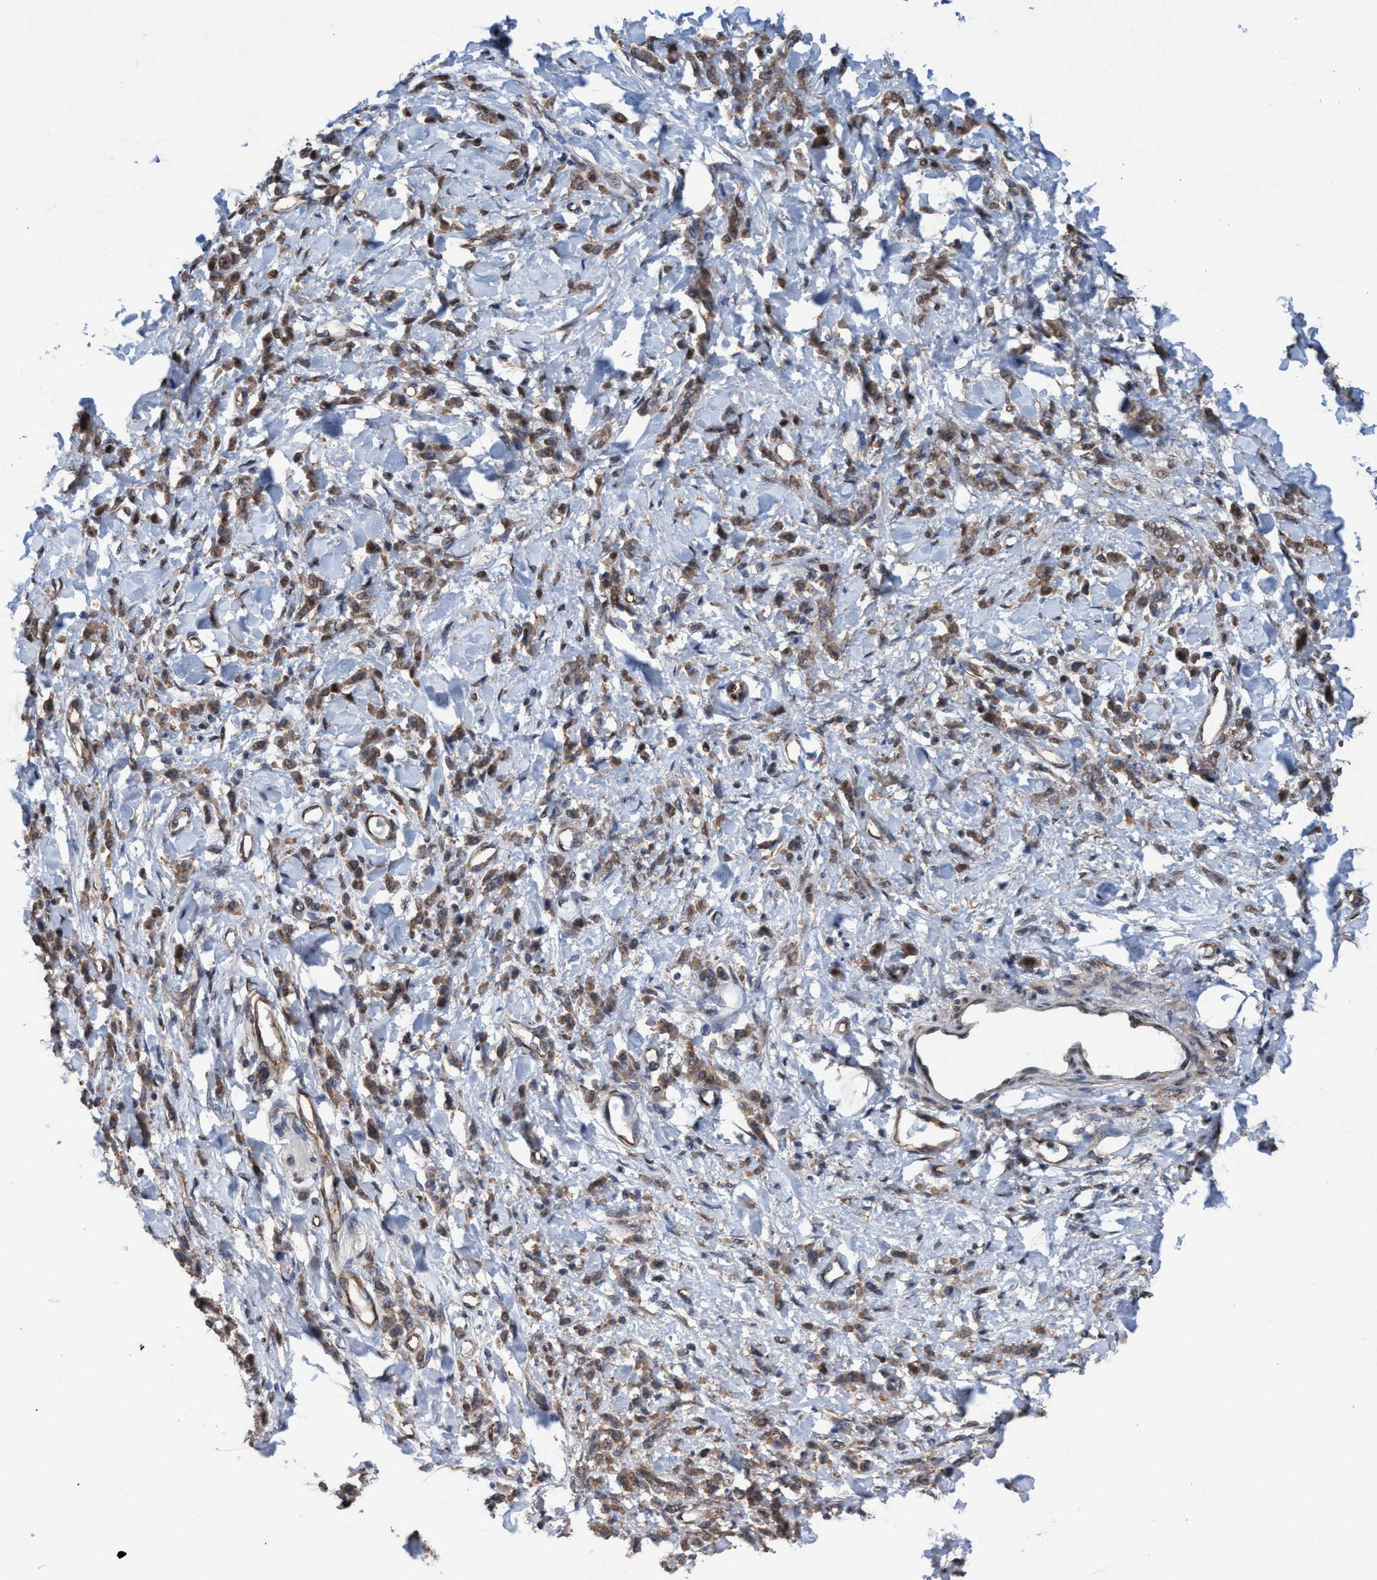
{"staining": {"intensity": "moderate", "quantity": ">75%", "location": "cytoplasmic/membranous"}, "tissue": "stomach cancer", "cell_type": "Tumor cells", "image_type": "cancer", "snomed": [{"axis": "morphology", "description": "Normal tissue, NOS"}, {"axis": "morphology", "description": "Adenocarcinoma, NOS"}, {"axis": "topography", "description": "Stomach"}], "caption": "Stomach cancer (adenocarcinoma) stained for a protein exhibits moderate cytoplasmic/membranous positivity in tumor cells. Using DAB (3,3'-diaminobenzidine) (brown) and hematoxylin (blue) stains, captured at high magnification using brightfield microscopy.", "gene": "METAP2", "patient": {"sex": "male", "age": 82}}